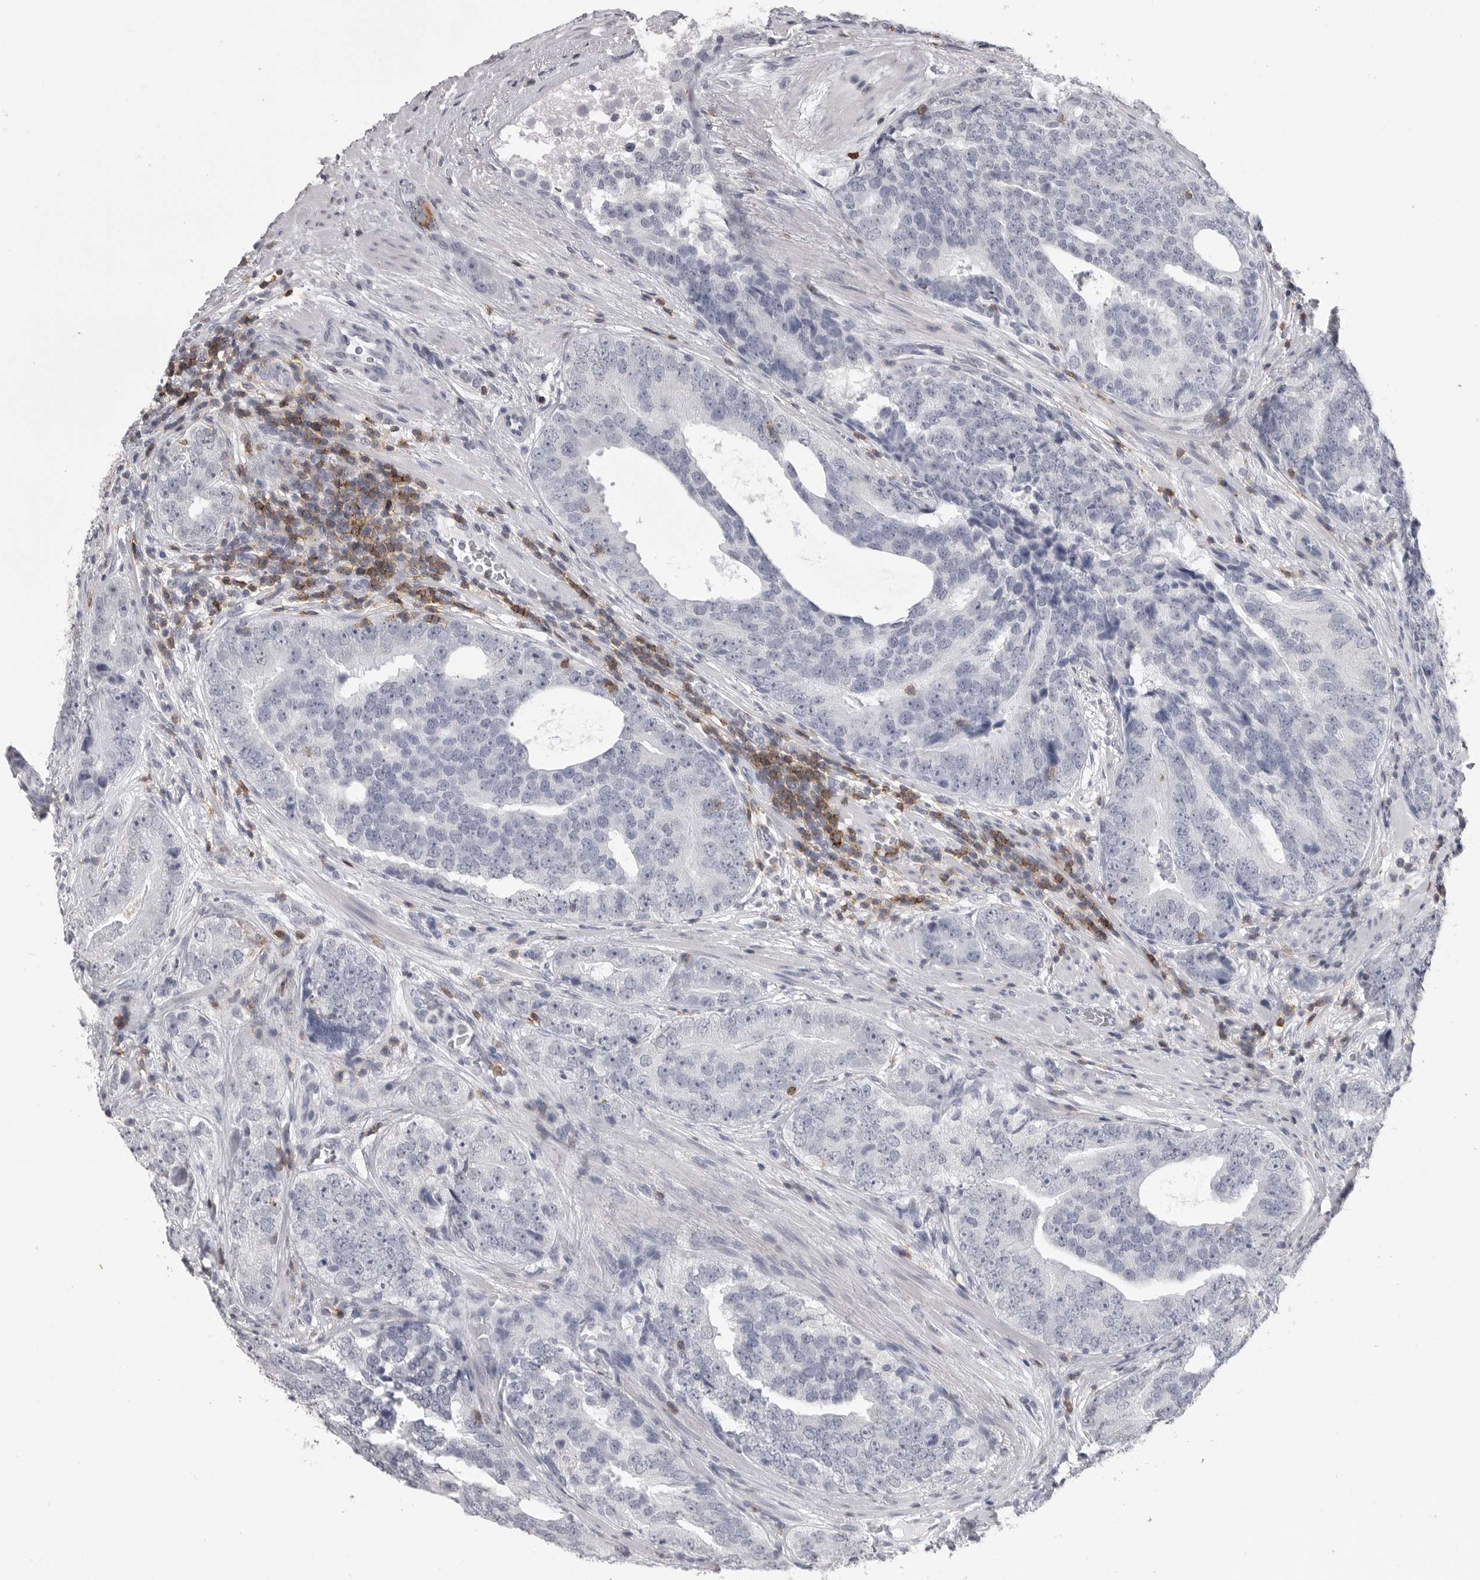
{"staining": {"intensity": "negative", "quantity": "none", "location": "none"}, "tissue": "prostate cancer", "cell_type": "Tumor cells", "image_type": "cancer", "snomed": [{"axis": "morphology", "description": "Adenocarcinoma, High grade"}, {"axis": "topography", "description": "Prostate"}], "caption": "Tumor cells are negative for brown protein staining in prostate high-grade adenocarcinoma. (Stains: DAB immunohistochemistry (IHC) with hematoxylin counter stain, Microscopy: brightfield microscopy at high magnification).", "gene": "ITGAL", "patient": {"sex": "male", "age": 56}}